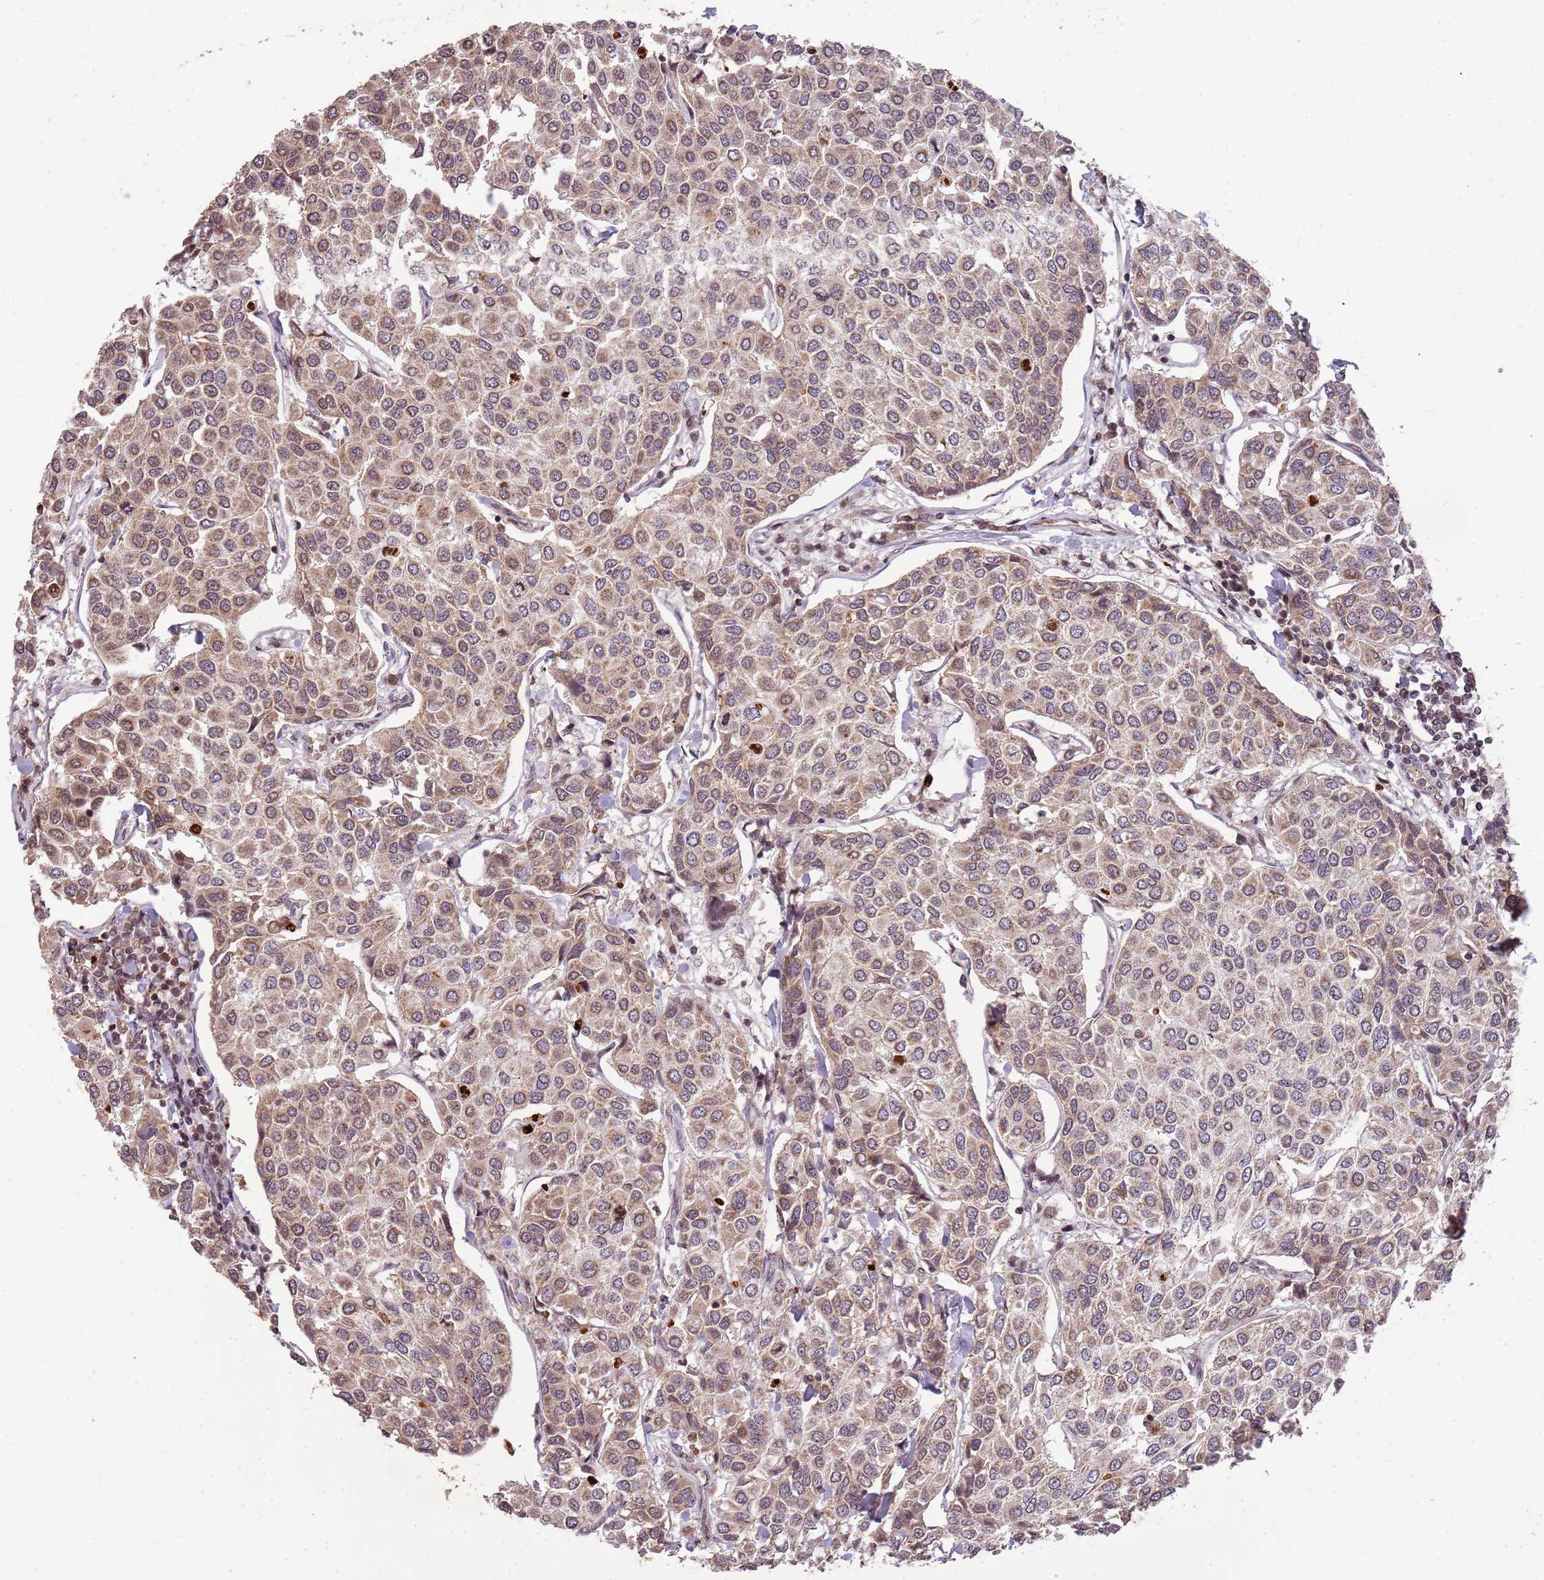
{"staining": {"intensity": "moderate", "quantity": ">75%", "location": "cytoplasmic/membranous,nuclear"}, "tissue": "breast cancer", "cell_type": "Tumor cells", "image_type": "cancer", "snomed": [{"axis": "morphology", "description": "Duct carcinoma"}, {"axis": "topography", "description": "Breast"}], "caption": "The immunohistochemical stain highlights moderate cytoplasmic/membranous and nuclear expression in tumor cells of breast invasive ductal carcinoma tissue. (DAB (3,3'-diaminobenzidine) IHC, brown staining for protein, blue staining for nuclei).", "gene": "SAMSN1", "patient": {"sex": "female", "age": 55}}